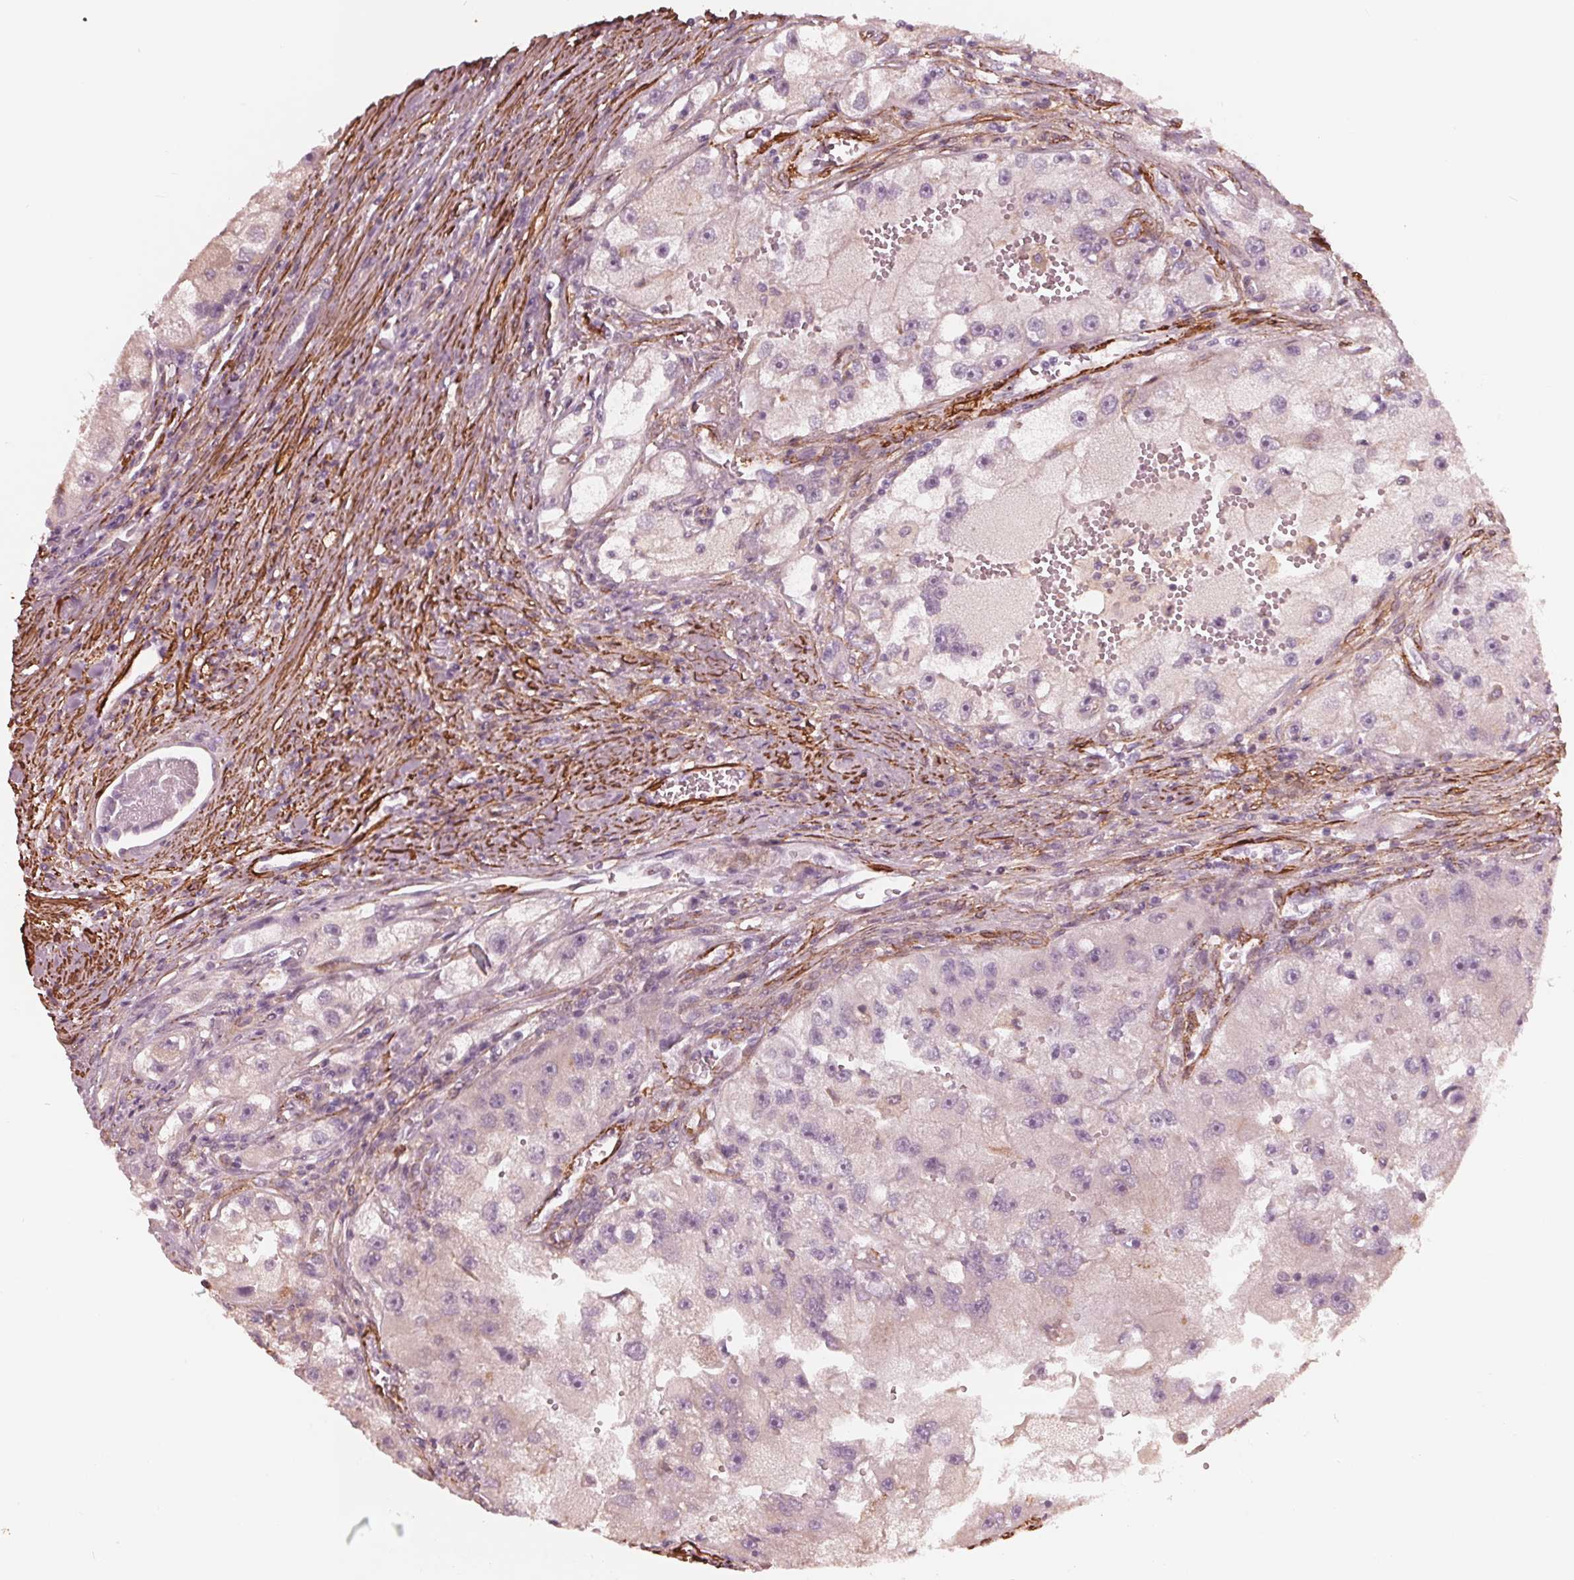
{"staining": {"intensity": "negative", "quantity": "none", "location": "none"}, "tissue": "renal cancer", "cell_type": "Tumor cells", "image_type": "cancer", "snomed": [{"axis": "morphology", "description": "Adenocarcinoma, NOS"}, {"axis": "topography", "description": "Kidney"}], "caption": "There is no significant staining in tumor cells of renal cancer (adenocarcinoma). The staining is performed using DAB brown chromogen with nuclei counter-stained in using hematoxylin.", "gene": "MIER3", "patient": {"sex": "male", "age": 63}}